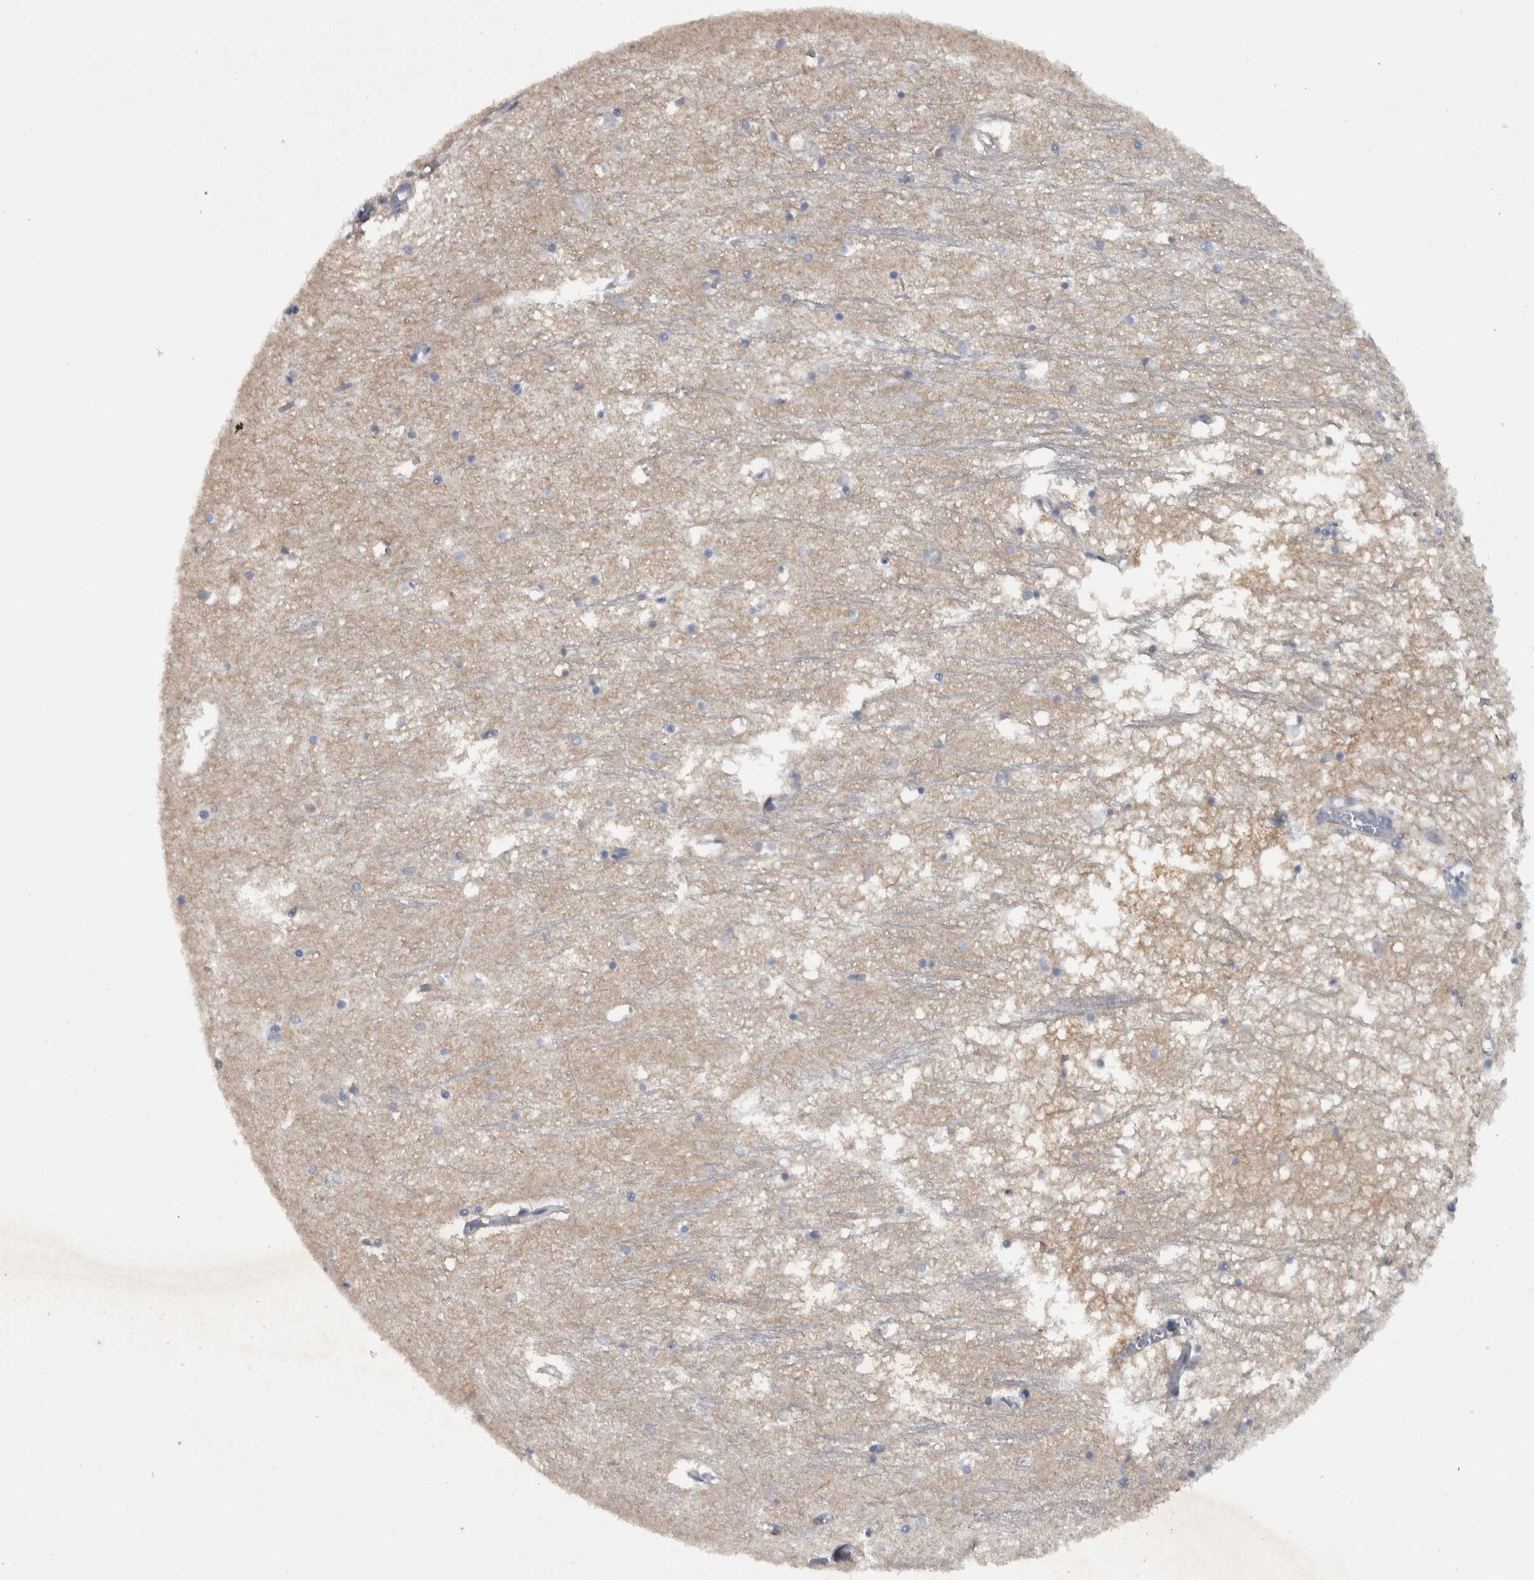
{"staining": {"intensity": "negative", "quantity": "none", "location": "none"}, "tissue": "hippocampus", "cell_type": "Glial cells", "image_type": "normal", "snomed": [{"axis": "morphology", "description": "Normal tissue, NOS"}, {"axis": "topography", "description": "Hippocampus"}], "caption": "DAB (3,3'-diaminobenzidine) immunohistochemical staining of unremarkable hippocampus exhibits no significant staining in glial cells.", "gene": "NT5C2", "patient": {"sex": "male", "age": 70}}